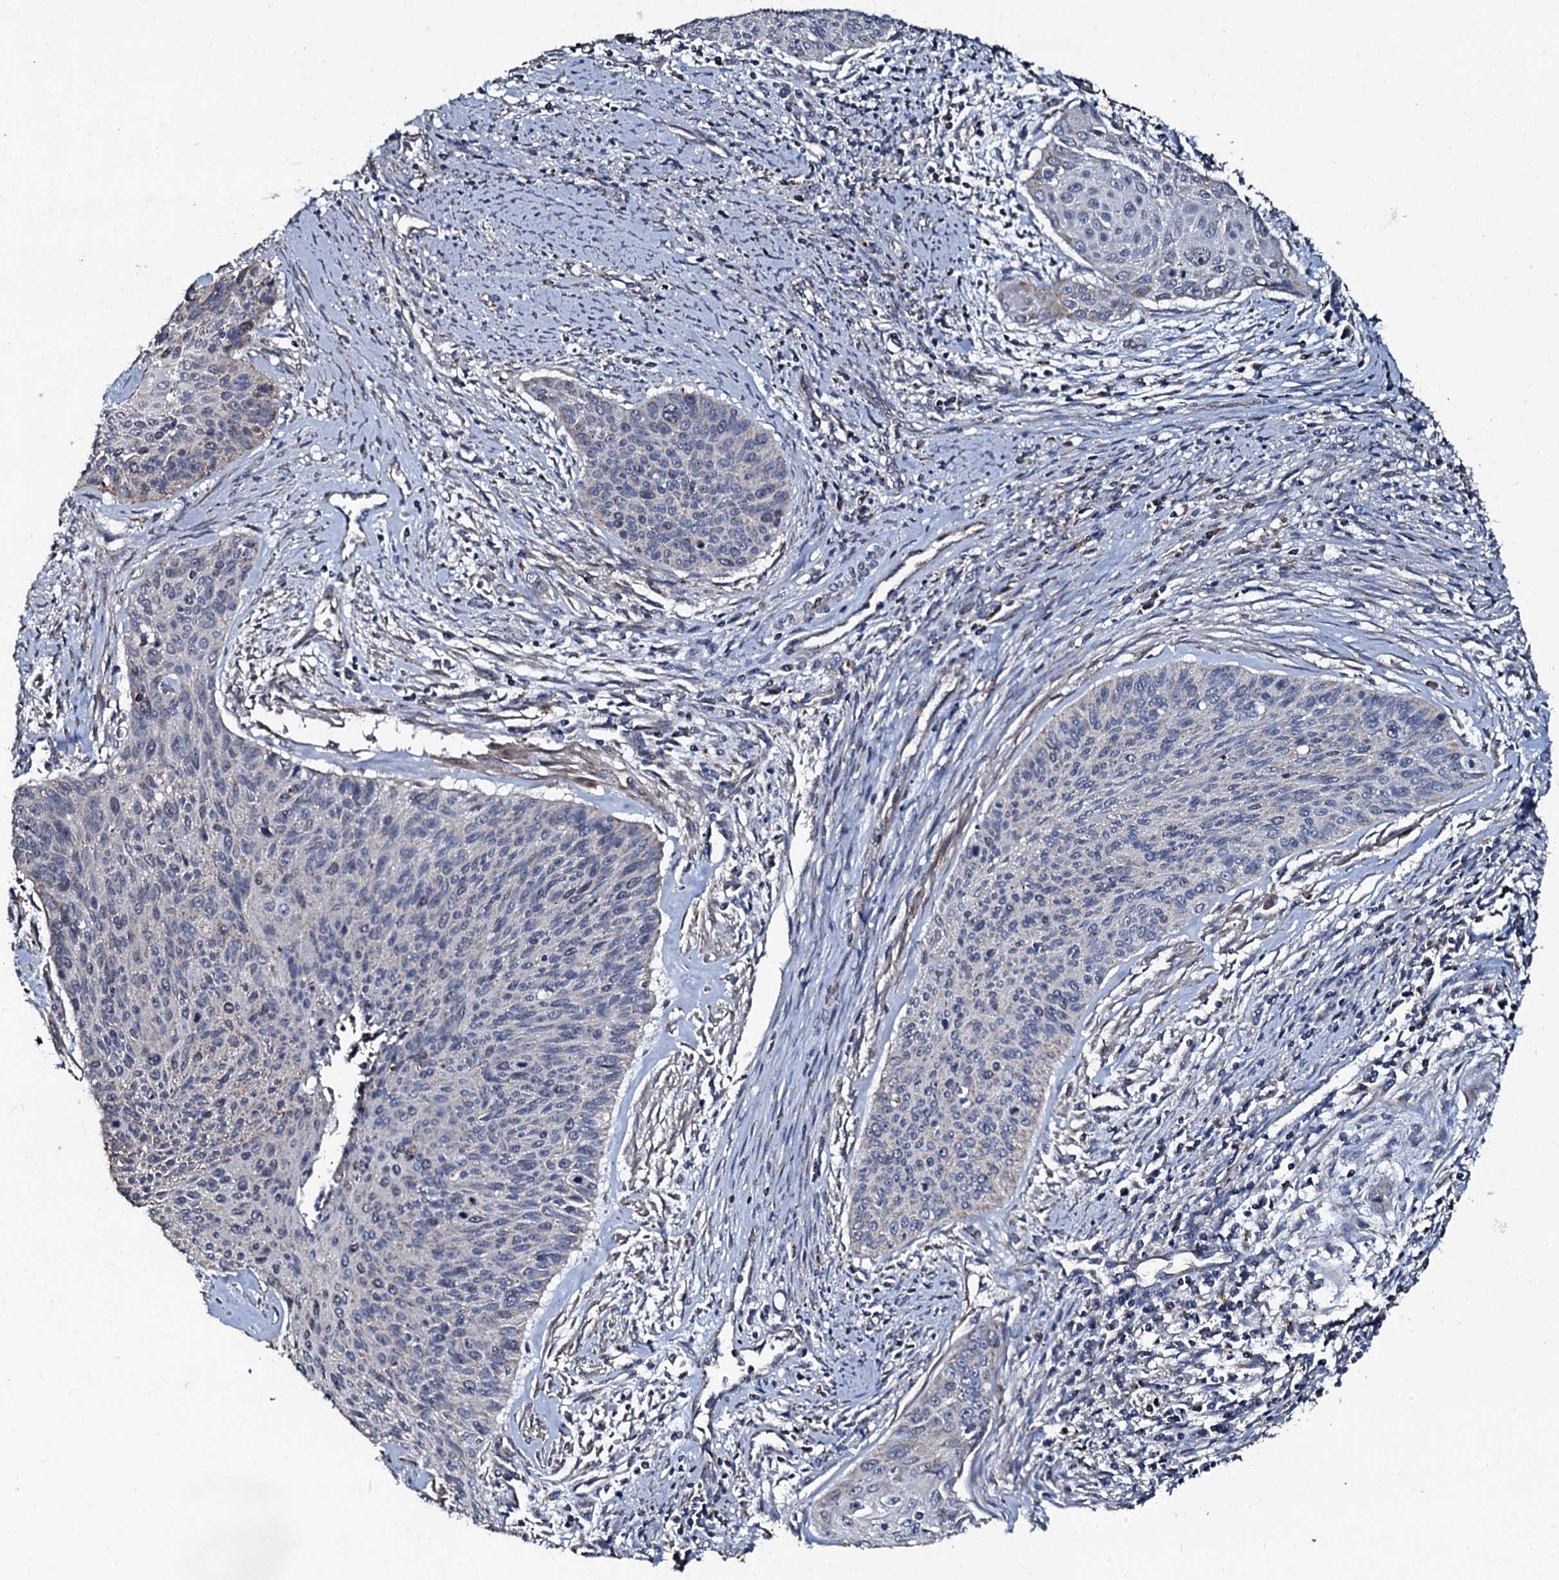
{"staining": {"intensity": "negative", "quantity": "none", "location": "none"}, "tissue": "cervical cancer", "cell_type": "Tumor cells", "image_type": "cancer", "snomed": [{"axis": "morphology", "description": "Squamous cell carcinoma, NOS"}, {"axis": "topography", "description": "Cervix"}], "caption": "There is no significant positivity in tumor cells of cervical cancer (squamous cell carcinoma). The staining is performed using DAB brown chromogen with nuclei counter-stained in using hematoxylin.", "gene": "DYNC2I2", "patient": {"sex": "female", "age": 55}}